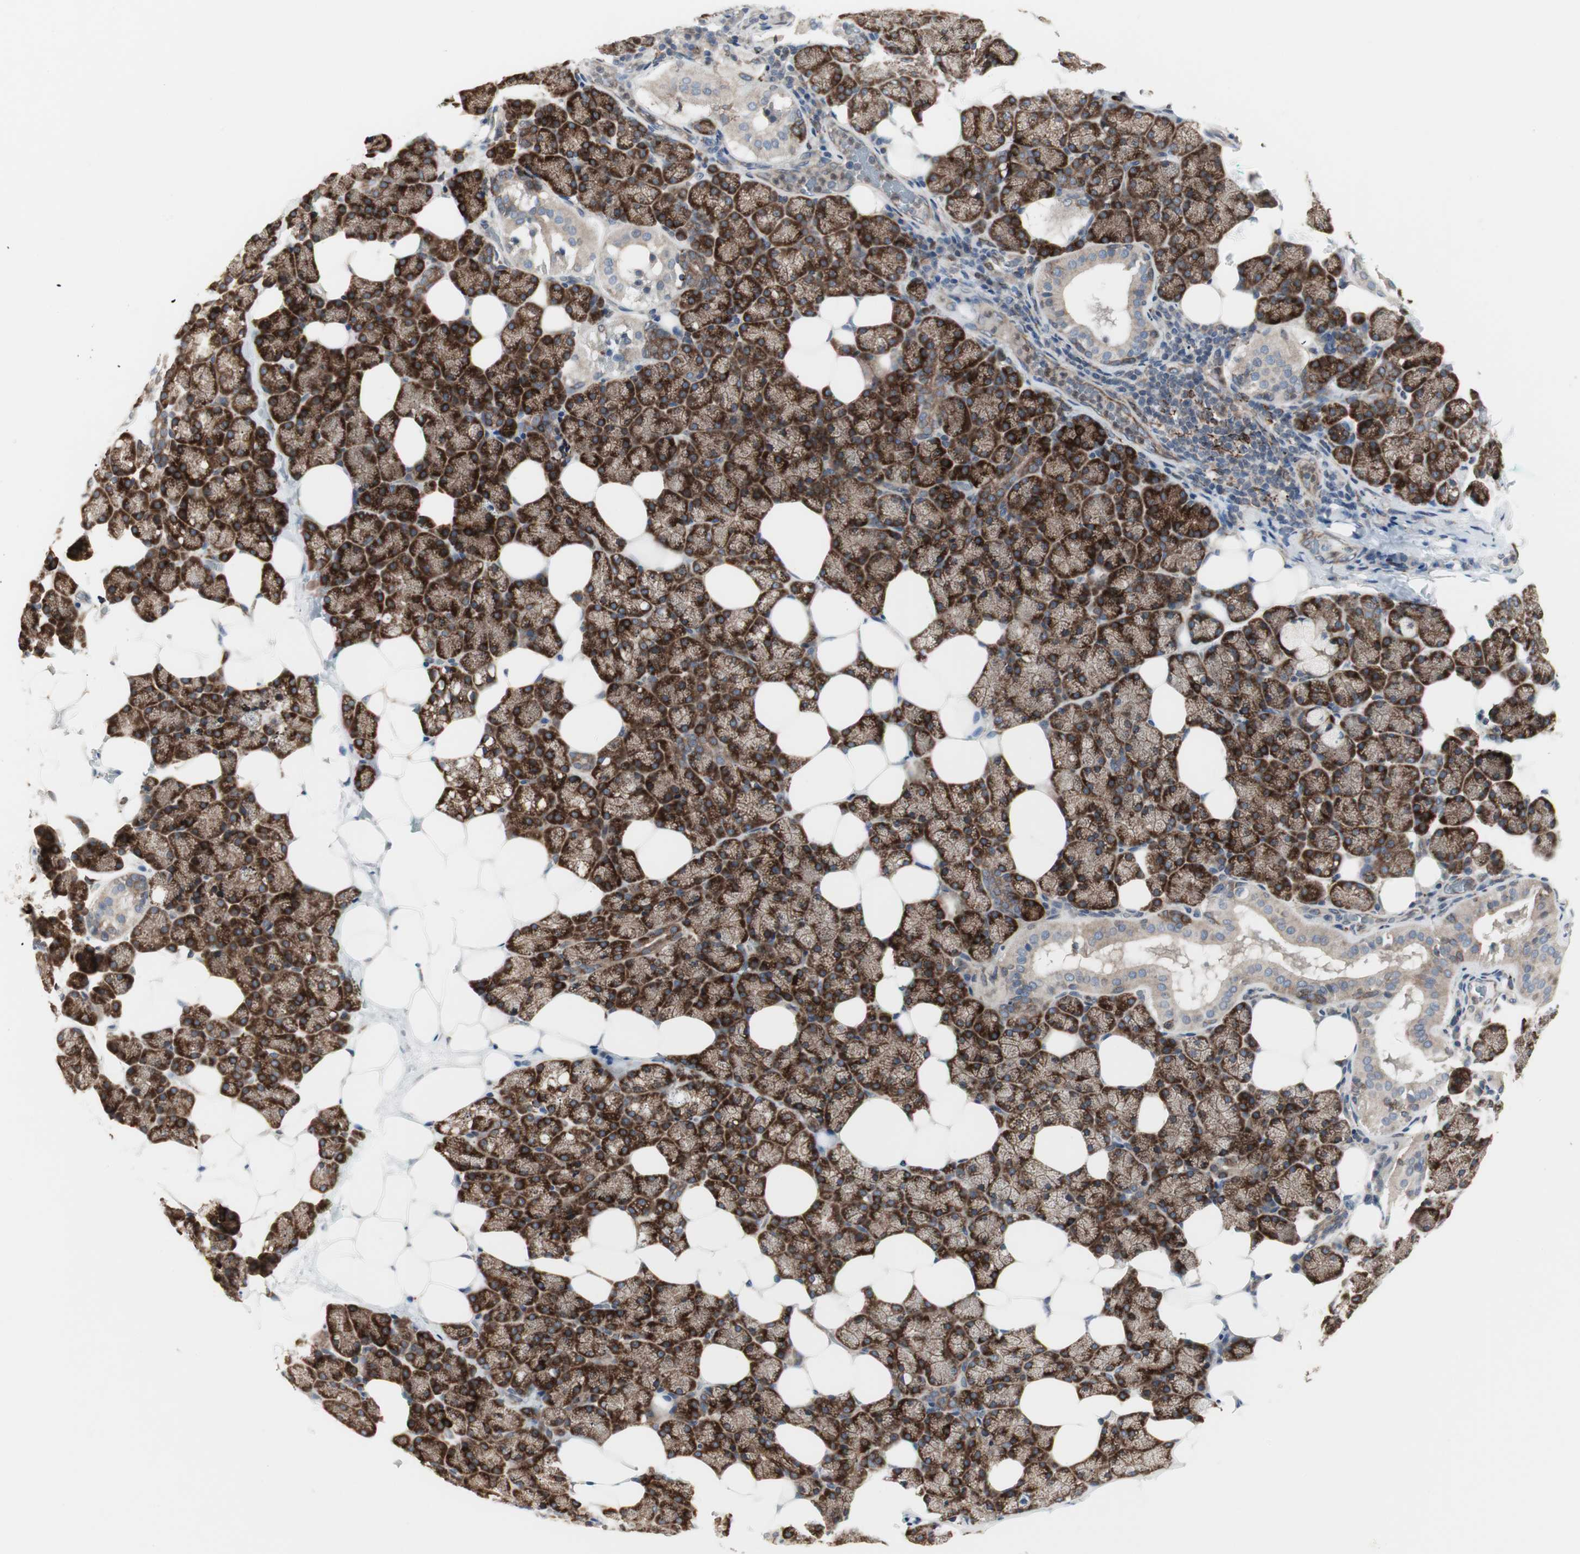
{"staining": {"intensity": "strong", "quantity": ">75%", "location": "cytoplasmic/membranous"}, "tissue": "salivary gland", "cell_type": "Glandular cells", "image_type": "normal", "snomed": [{"axis": "morphology", "description": "Normal tissue, NOS"}, {"axis": "topography", "description": "Lymph node"}, {"axis": "topography", "description": "Salivary gland"}], "caption": "DAB immunohistochemical staining of benign human salivary gland demonstrates strong cytoplasmic/membranous protein expression in about >75% of glandular cells.", "gene": "H6PD", "patient": {"sex": "male", "age": 8}}